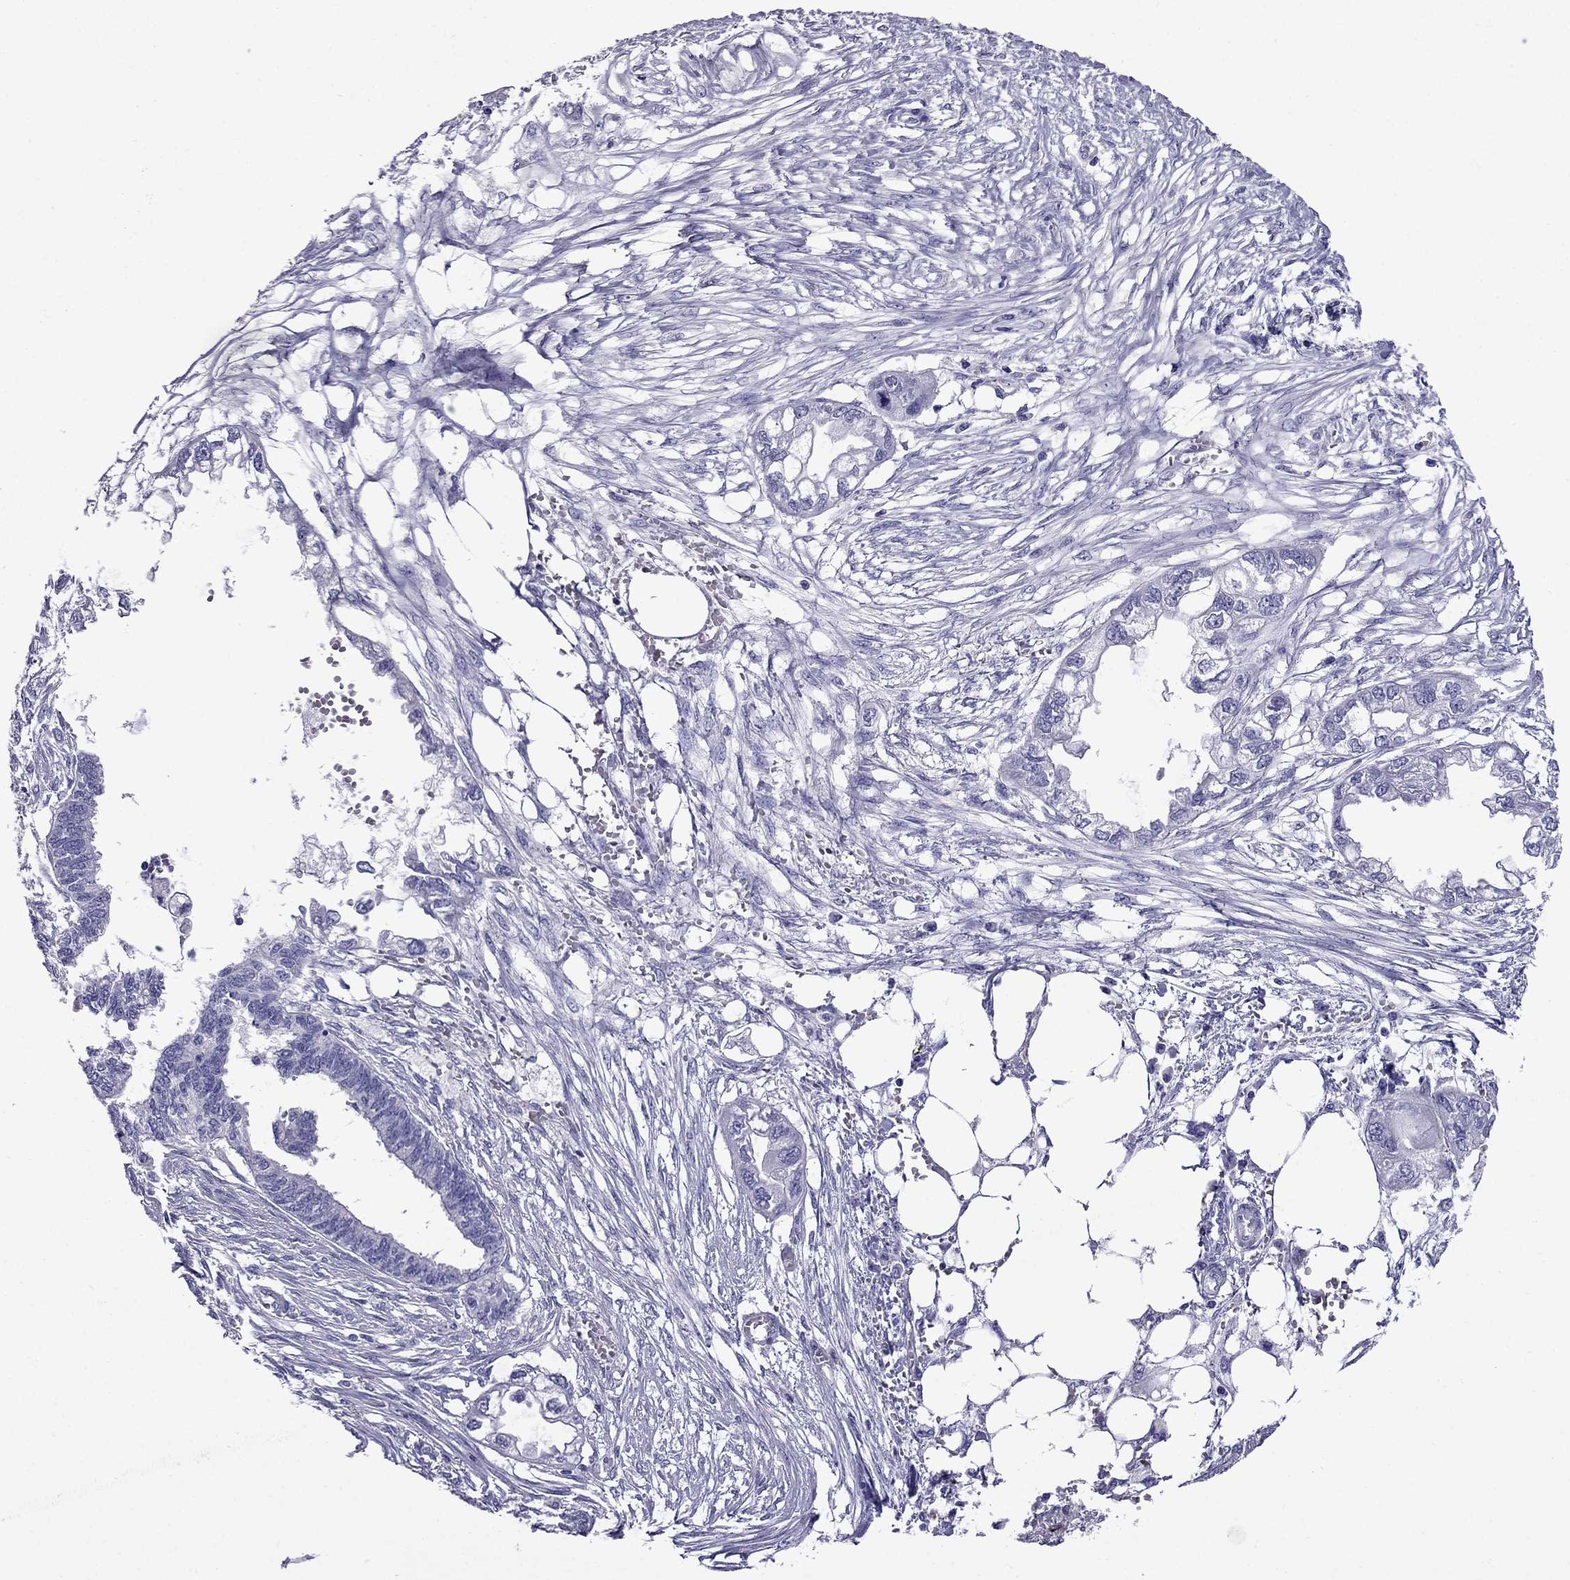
{"staining": {"intensity": "negative", "quantity": "none", "location": "none"}, "tissue": "endometrial cancer", "cell_type": "Tumor cells", "image_type": "cancer", "snomed": [{"axis": "morphology", "description": "Adenocarcinoma, NOS"}, {"axis": "morphology", "description": "Adenocarcinoma, metastatic, NOS"}, {"axis": "topography", "description": "Adipose tissue"}, {"axis": "topography", "description": "Endometrium"}], "caption": "Immunohistochemistry (IHC) histopathology image of neoplastic tissue: human endometrial cancer (metastatic adenocarcinoma) stained with DAB (3,3'-diaminobenzidine) demonstrates no significant protein staining in tumor cells. The staining was performed using DAB to visualize the protein expression in brown, while the nuclei were stained in blue with hematoxylin (Magnification: 20x).", "gene": "OXCT2", "patient": {"sex": "female", "age": 67}}